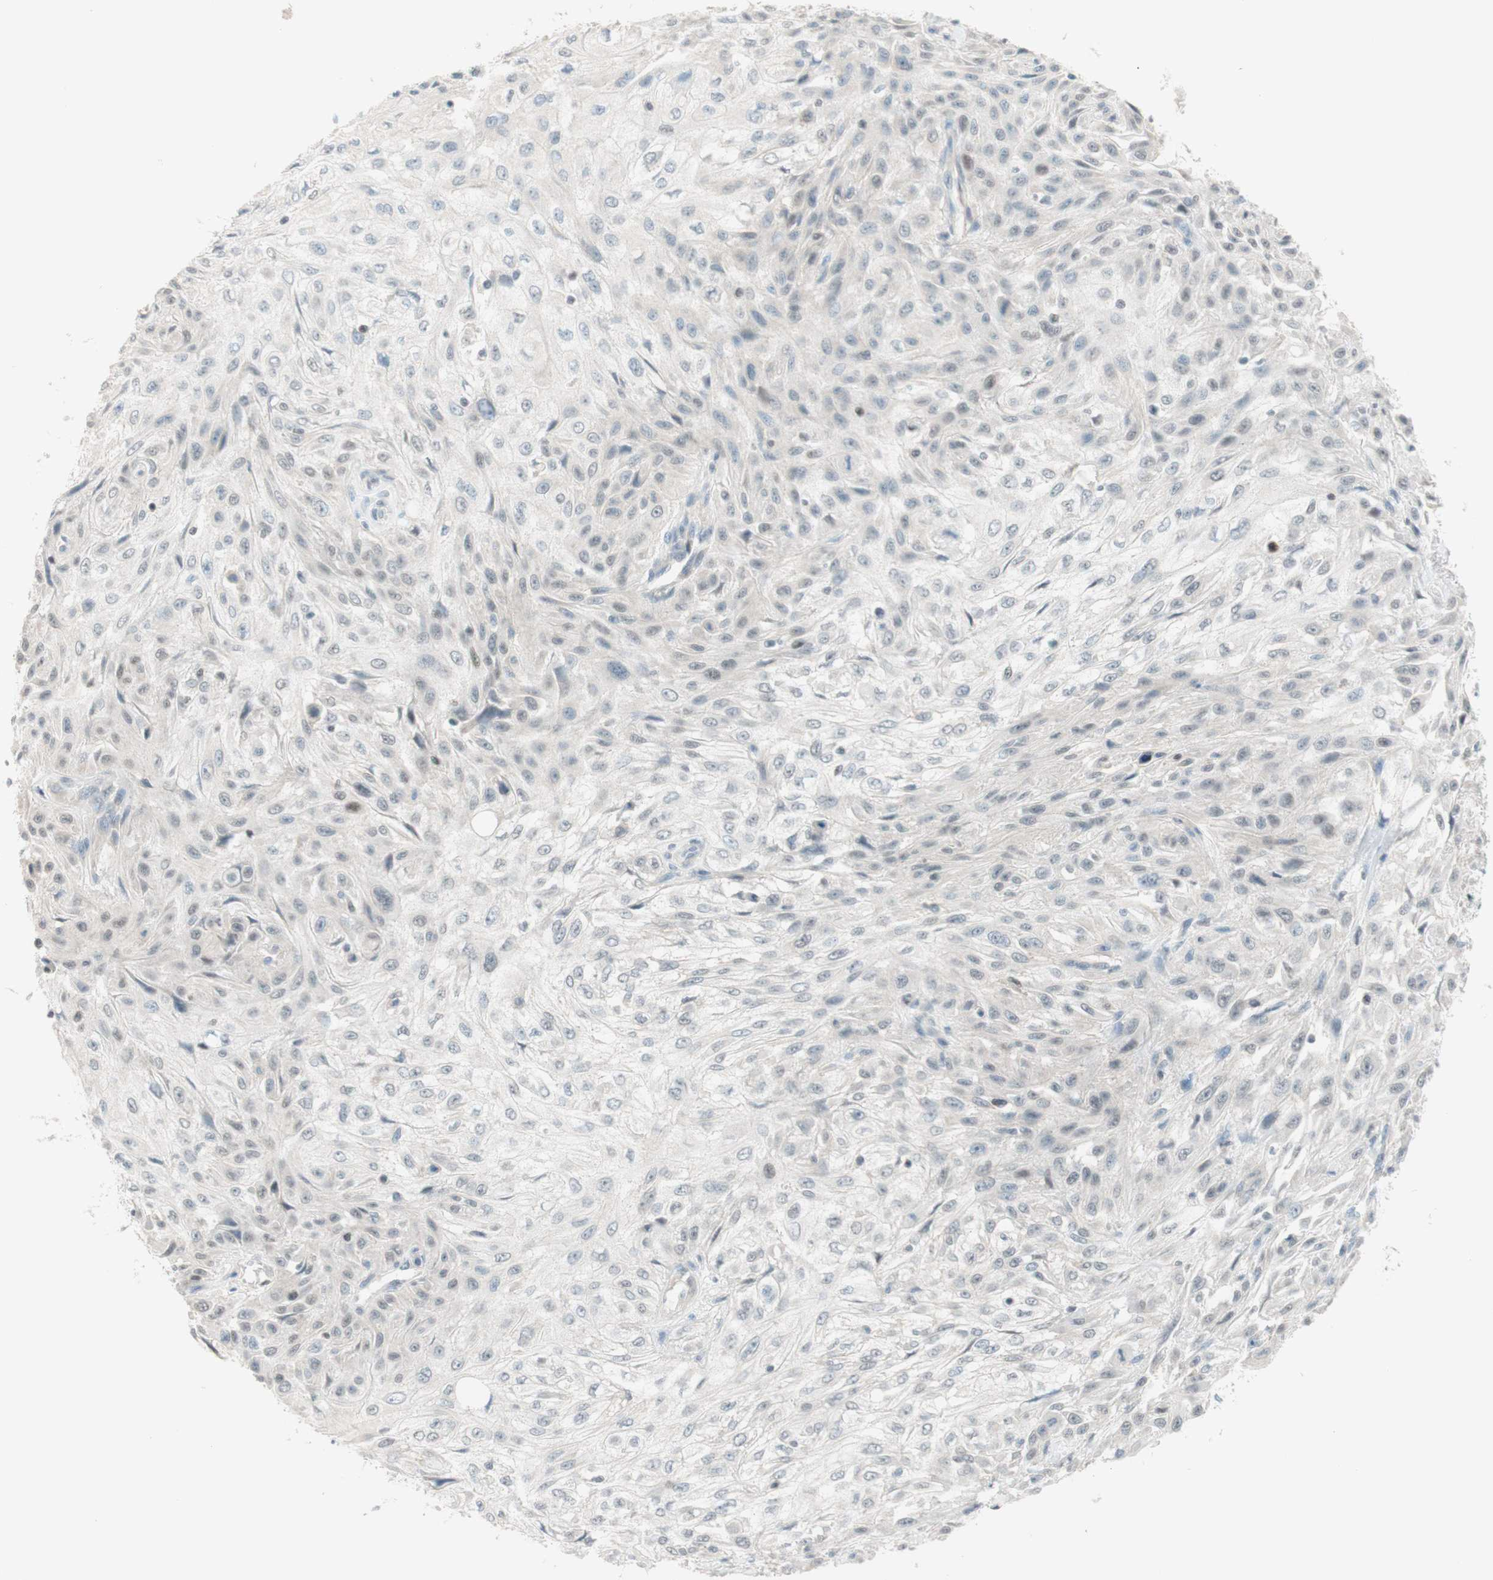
{"staining": {"intensity": "negative", "quantity": "none", "location": "none"}, "tissue": "skin cancer", "cell_type": "Tumor cells", "image_type": "cancer", "snomed": [{"axis": "morphology", "description": "Squamous cell carcinoma, NOS"}, {"axis": "topography", "description": "Skin"}], "caption": "Skin squamous cell carcinoma stained for a protein using IHC shows no positivity tumor cells.", "gene": "JPH1", "patient": {"sex": "male", "age": 75}}